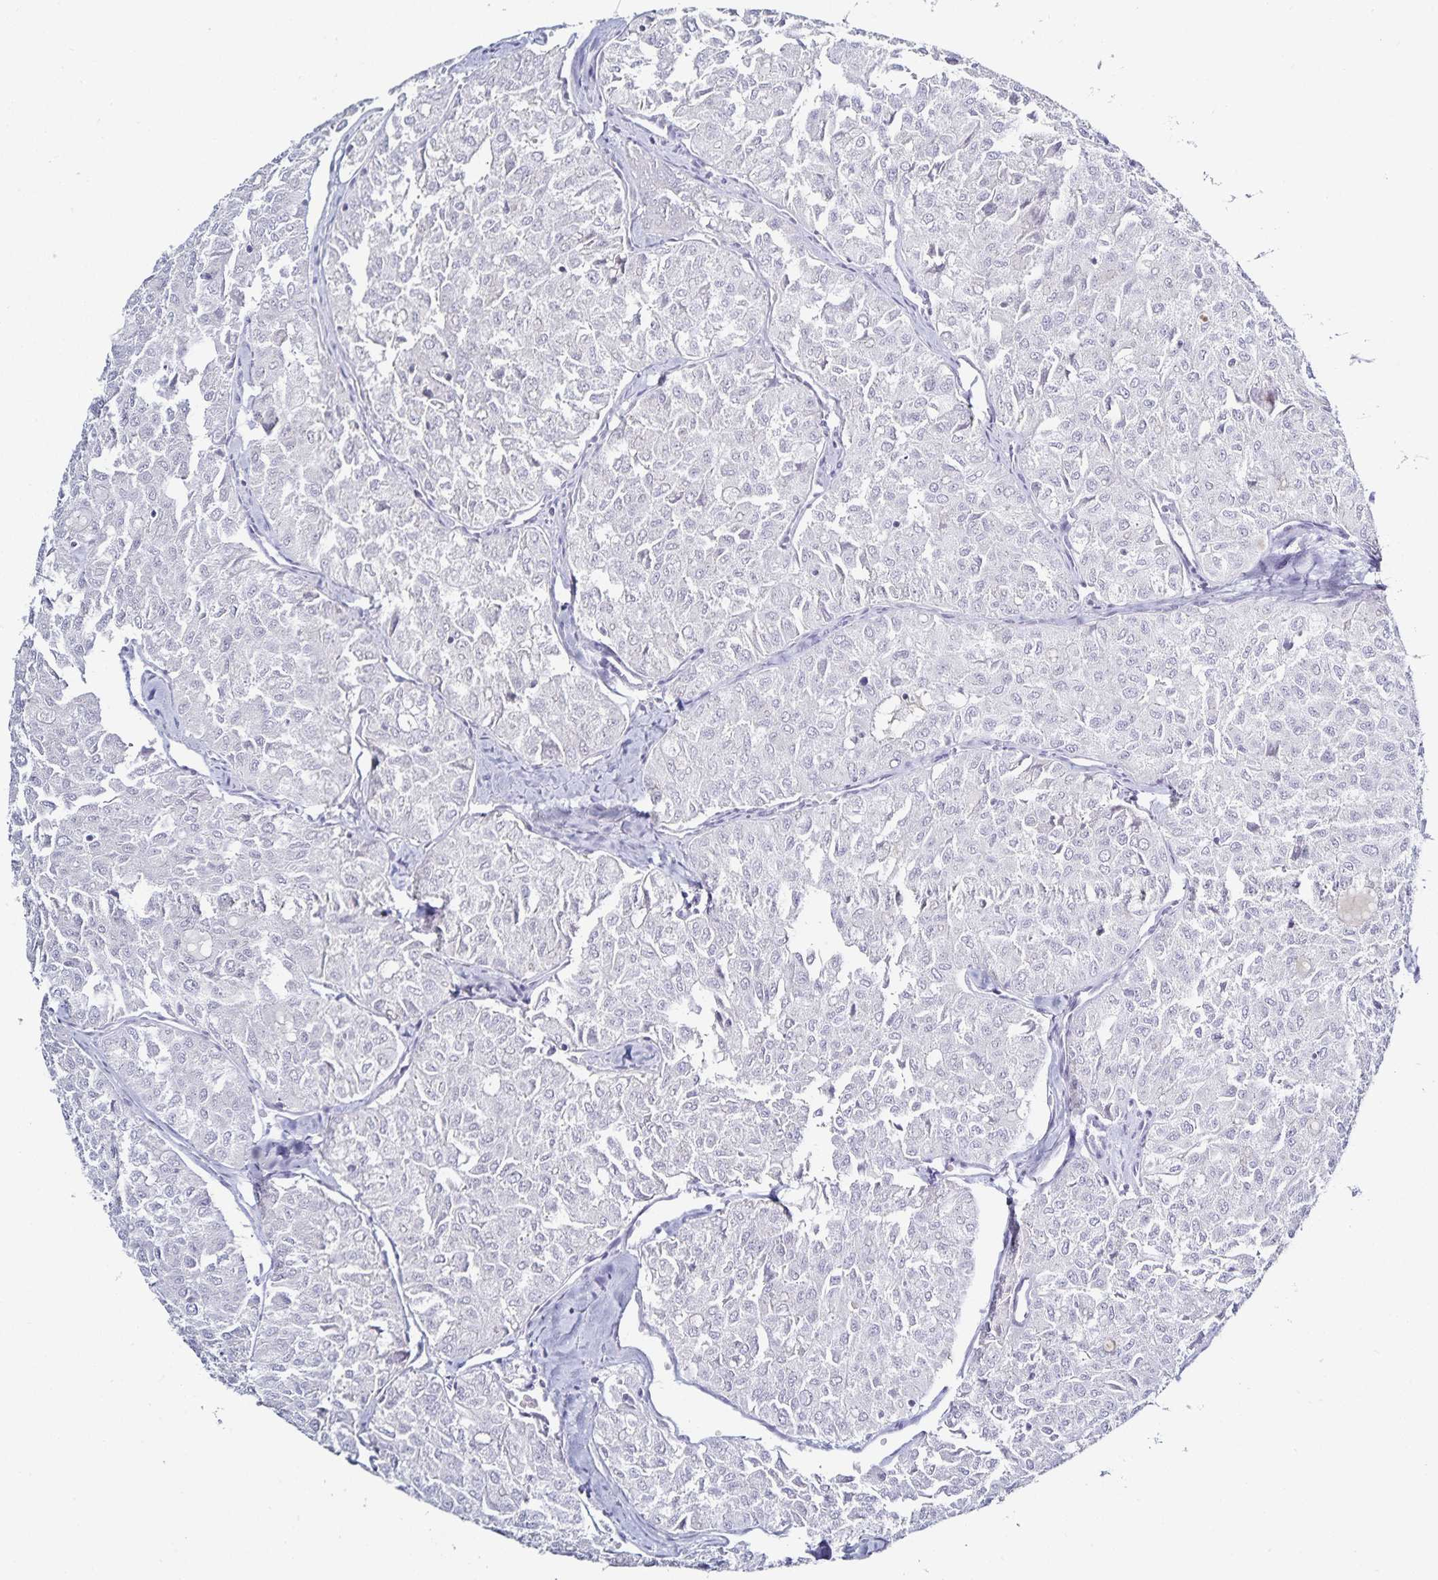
{"staining": {"intensity": "negative", "quantity": "none", "location": "none"}, "tissue": "thyroid cancer", "cell_type": "Tumor cells", "image_type": "cancer", "snomed": [{"axis": "morphology", "description": "Follicular adenoma carcinoma, NOS"}, {"axis": "topography", "description": "Thyroid gland"}], "caption": "Image shows no significant protein expression in tumor cells of thyroid cancer (follicular adenoma carcinoma).", "gene": "TTR", "patient": {"sex": "male", "age": 75}}